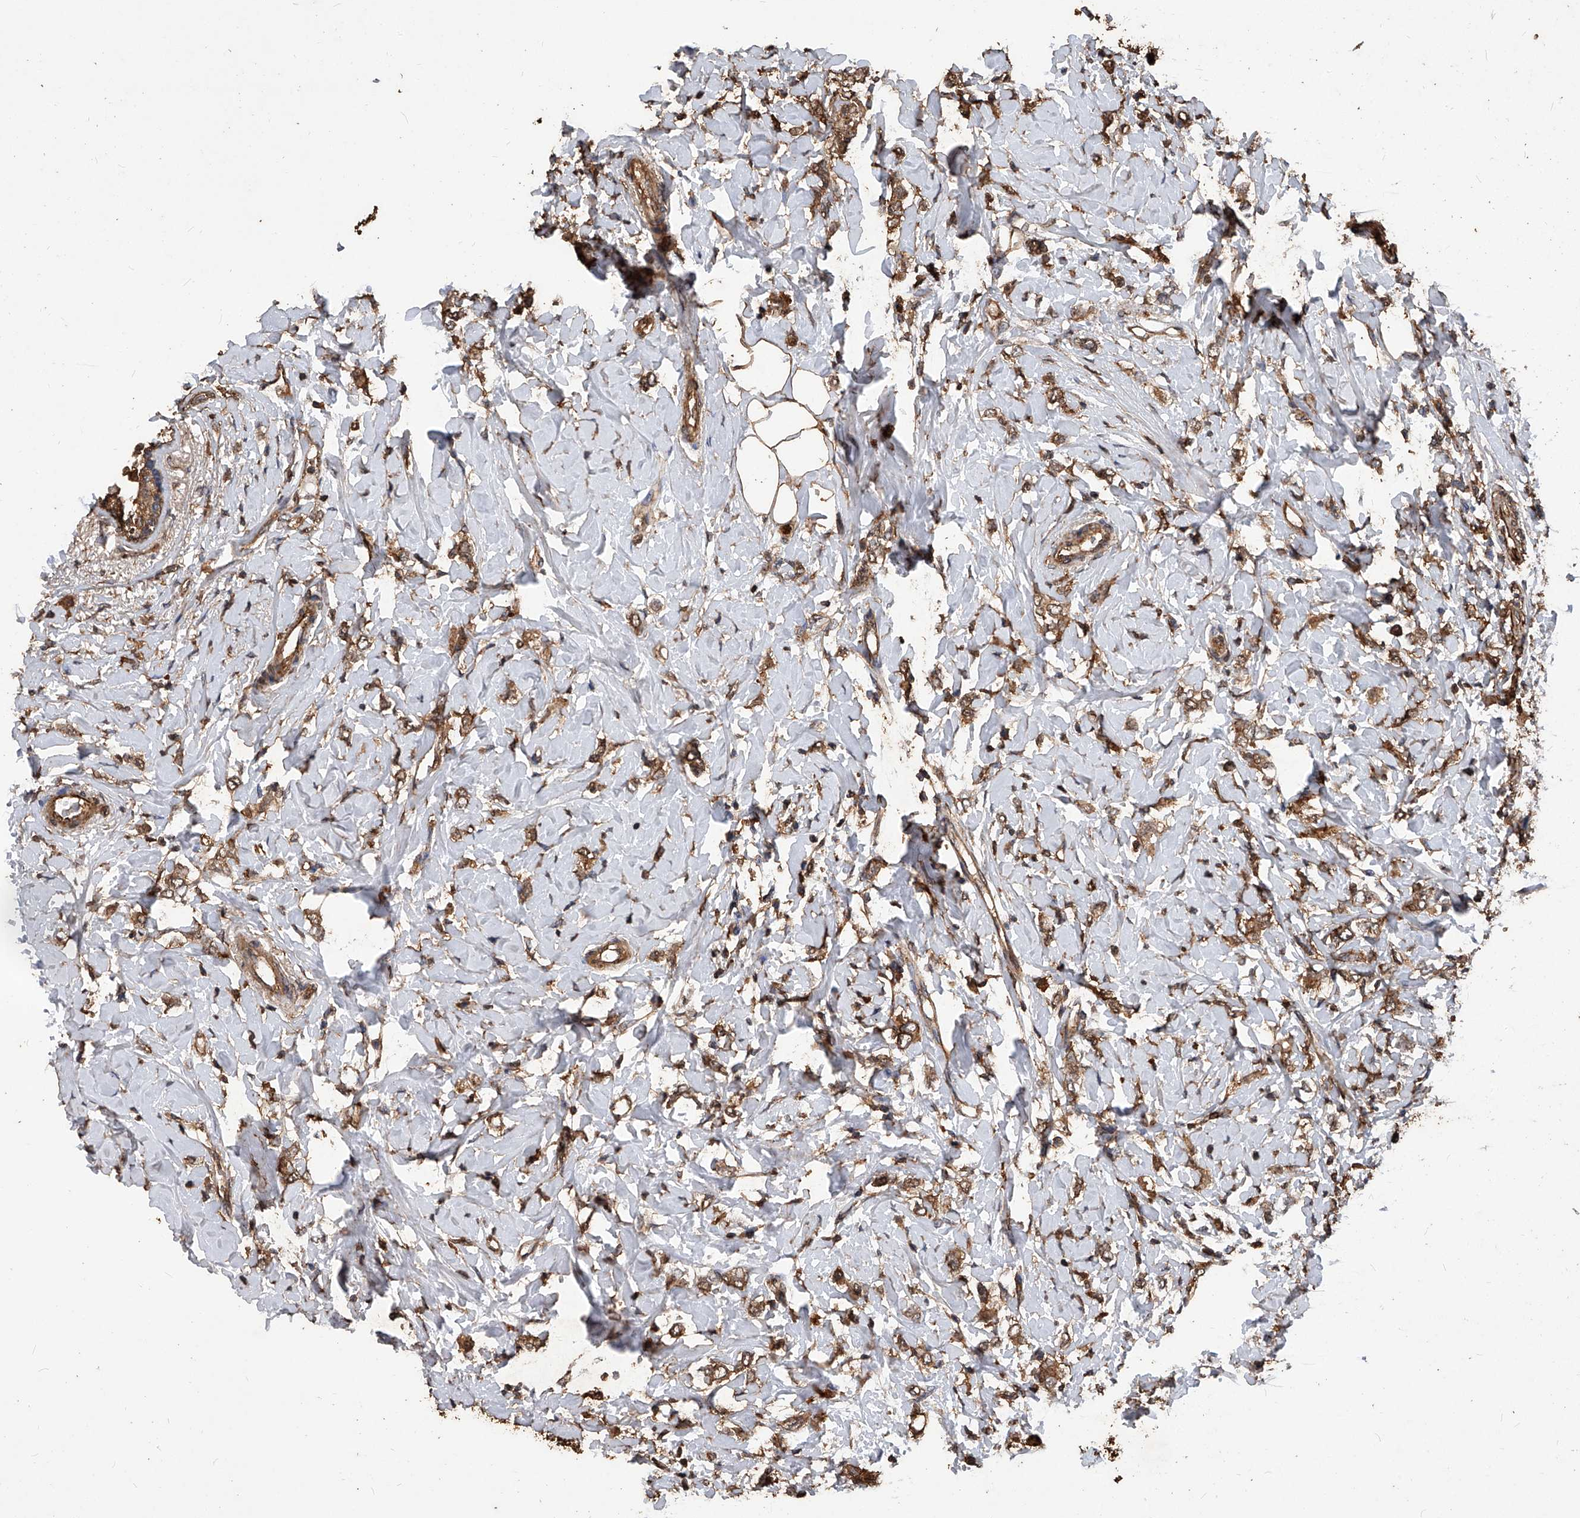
{"staining": {"intensity": "moderate", "quantity": ">75%", "location": "cytoplasmic/membranous"}, "tissue": "breast cancer", "cell_type": "Tumor cells", "image_type": "cancer", "snomed": [{"axis": "morphology", "description": "Normal tissue, NOS"}, {"axis": "morphology", "description": "Lobular carcinoma"}, {"axis": "topography", "description": "Breast"}], "caption": "Immunohistochemical staining of lobular carcinoma (breast) displays medium levels of moderate cytoplasmic/membranous protein expression in approximately >75% of tumor cells.", "gene": "UCP2", "patient": {"sex": "female", "age": 47}}